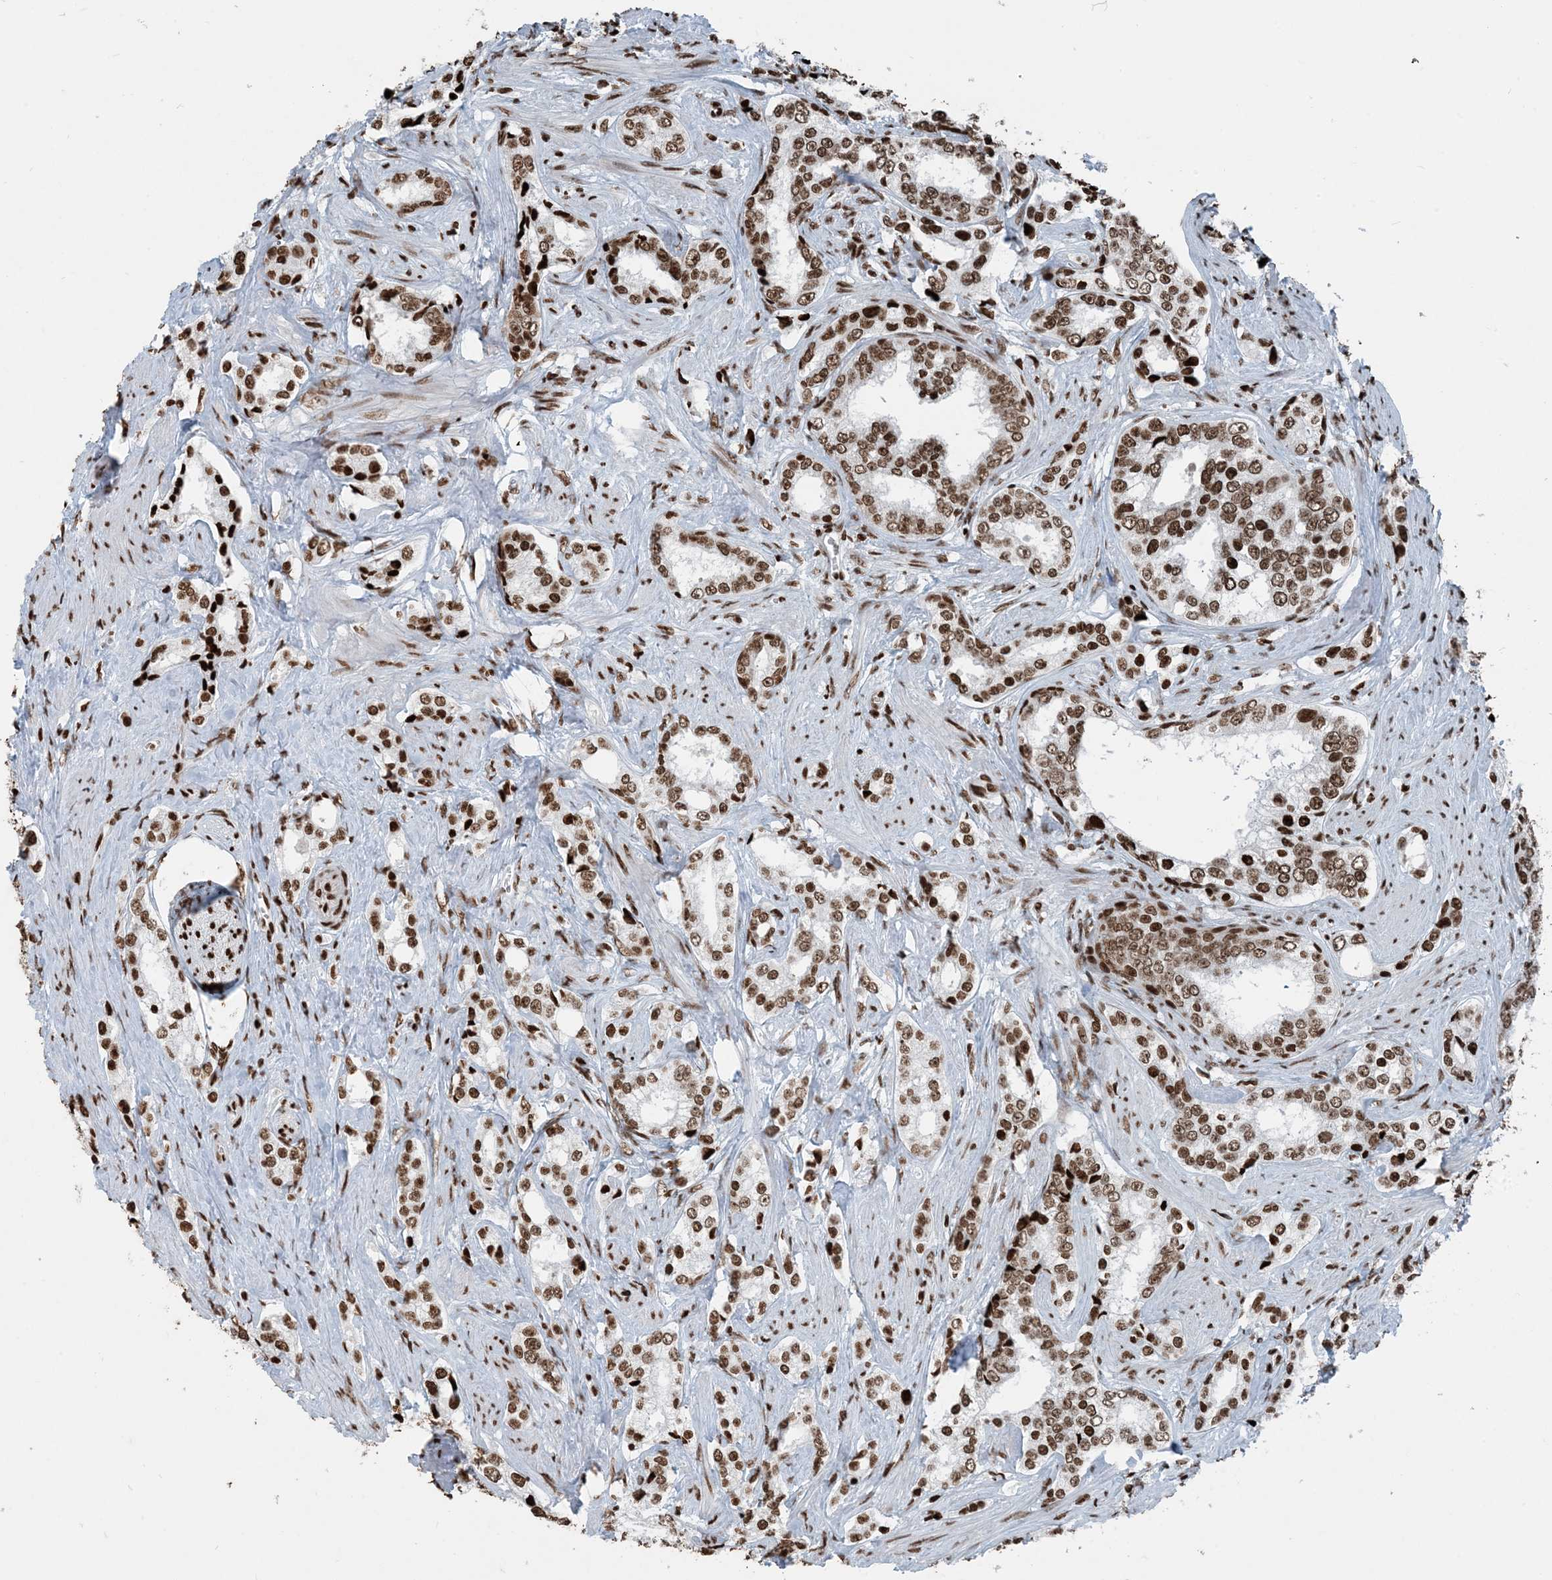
{"staining": {"intensity": "moderate", "quantity": ">75%", "location": "nuclear"}, "tissue": "prostate cancer", "cell_type": "Tumor cells", "image_type": "cancer", "snomed": [{"axis": "morphology", "description": "Adenocarcinoma, High grade"}, {"axis": "topography", "description": "Prostate"}], "caption": "Human prostate cancer stained for a protein (brown) displays moderate nuclear positive staining in about >75% of tumor cells.", "gene": "H3-3B", "patient": {"sex": "male", "age": 66}}